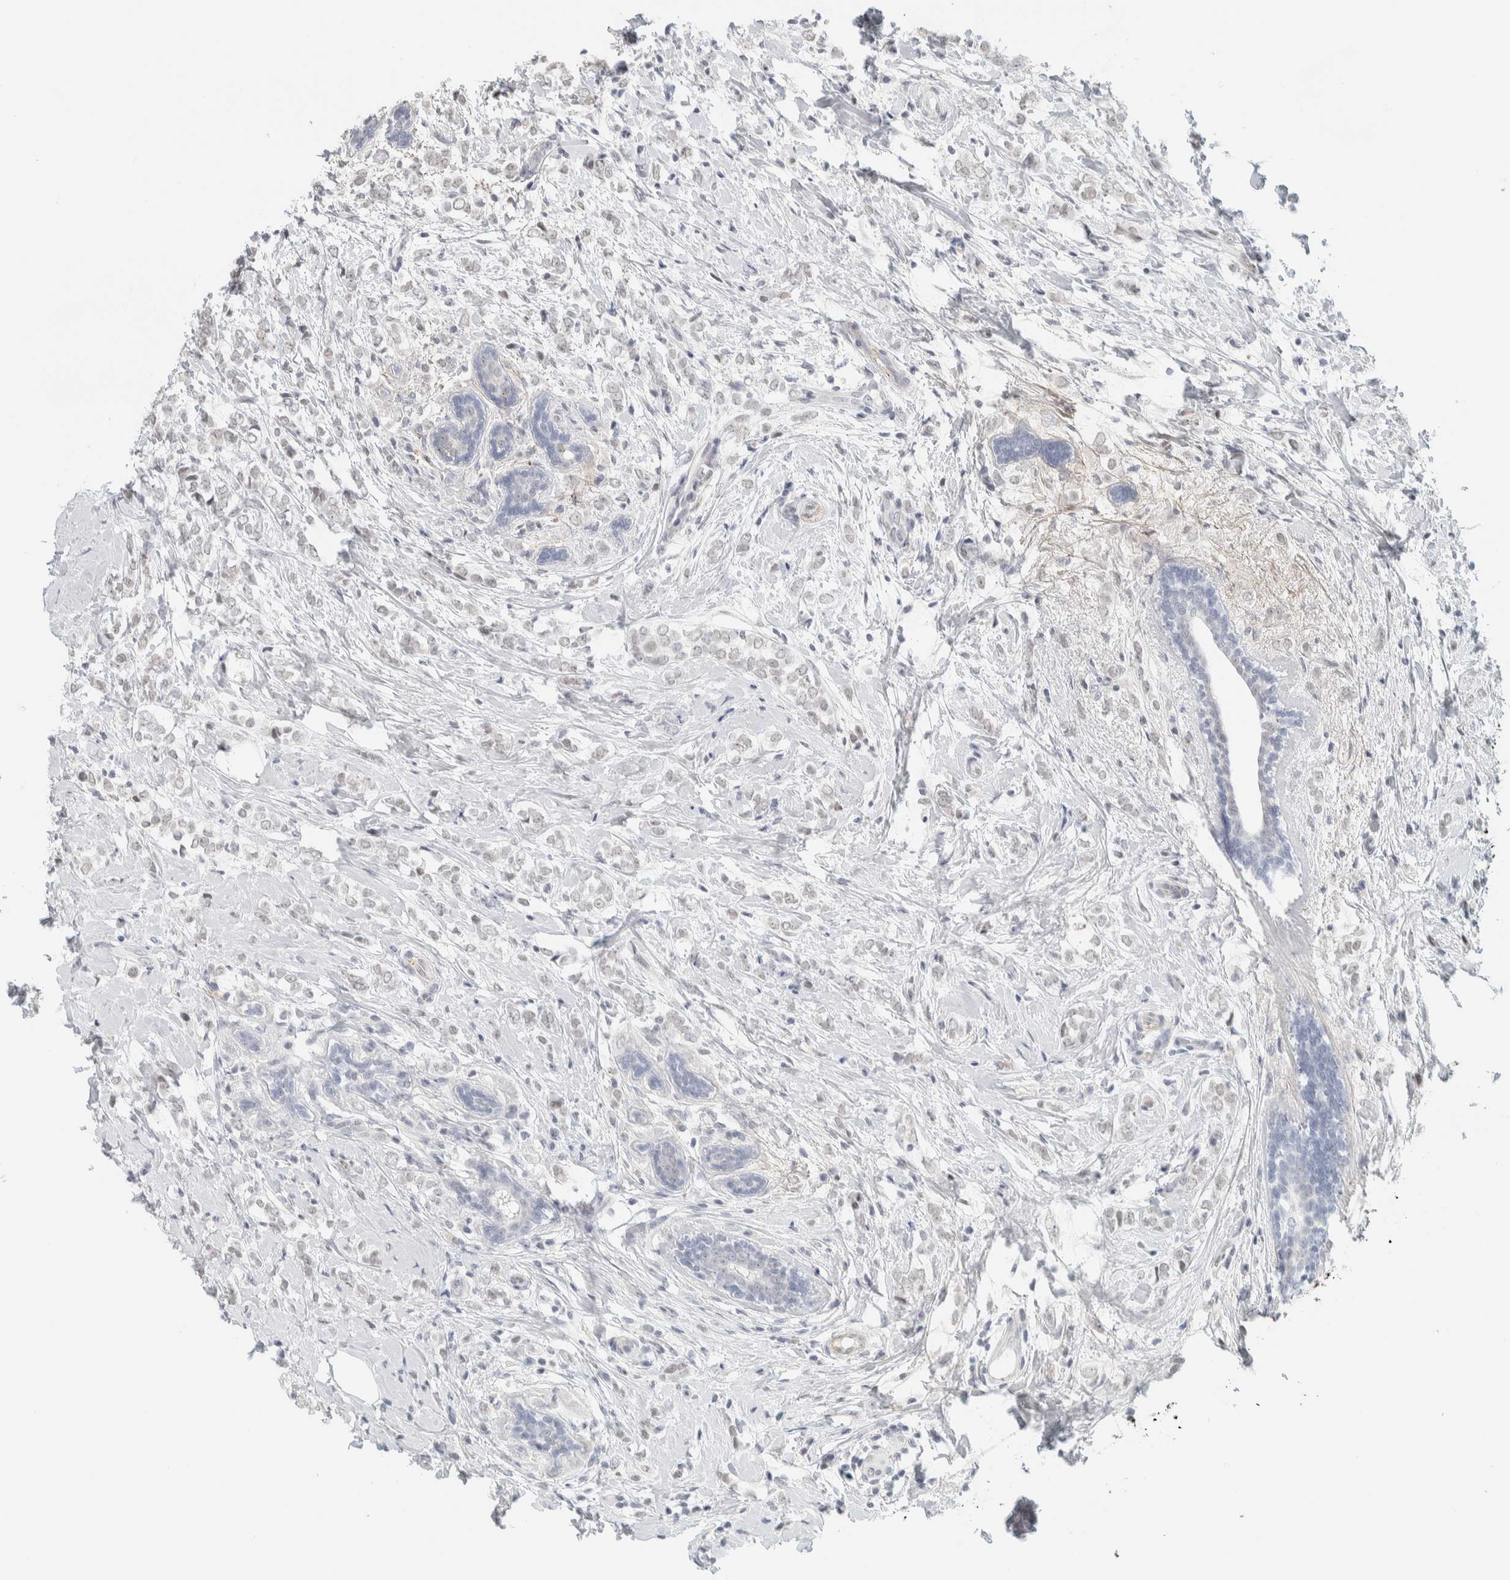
{"staining": {"intensity": "weak", "quantity": "25%-75%", "location": "nuclear"}, "tissue": "breast cancer", "cell_type": "Tumor cells", "image_type": "cancer", "snomed": [{"axis": "morphology", "description": "Normal tissue, NOS"}, {"axis": "morphology", "description": "Lobular carcinoma"}, {"axis": "topography", "description": "Breast"}], "caption": "Breast cancer (lobular carcinoma) was stained to show a protein in brown. There is low levels of weak nuclear positivity in about 25%-75% of tumor cells. (DAB IHC with brightfield microscopy, high magnification).", "gene": "CDH17", "patient": {"sex": "female", "age": 47}}